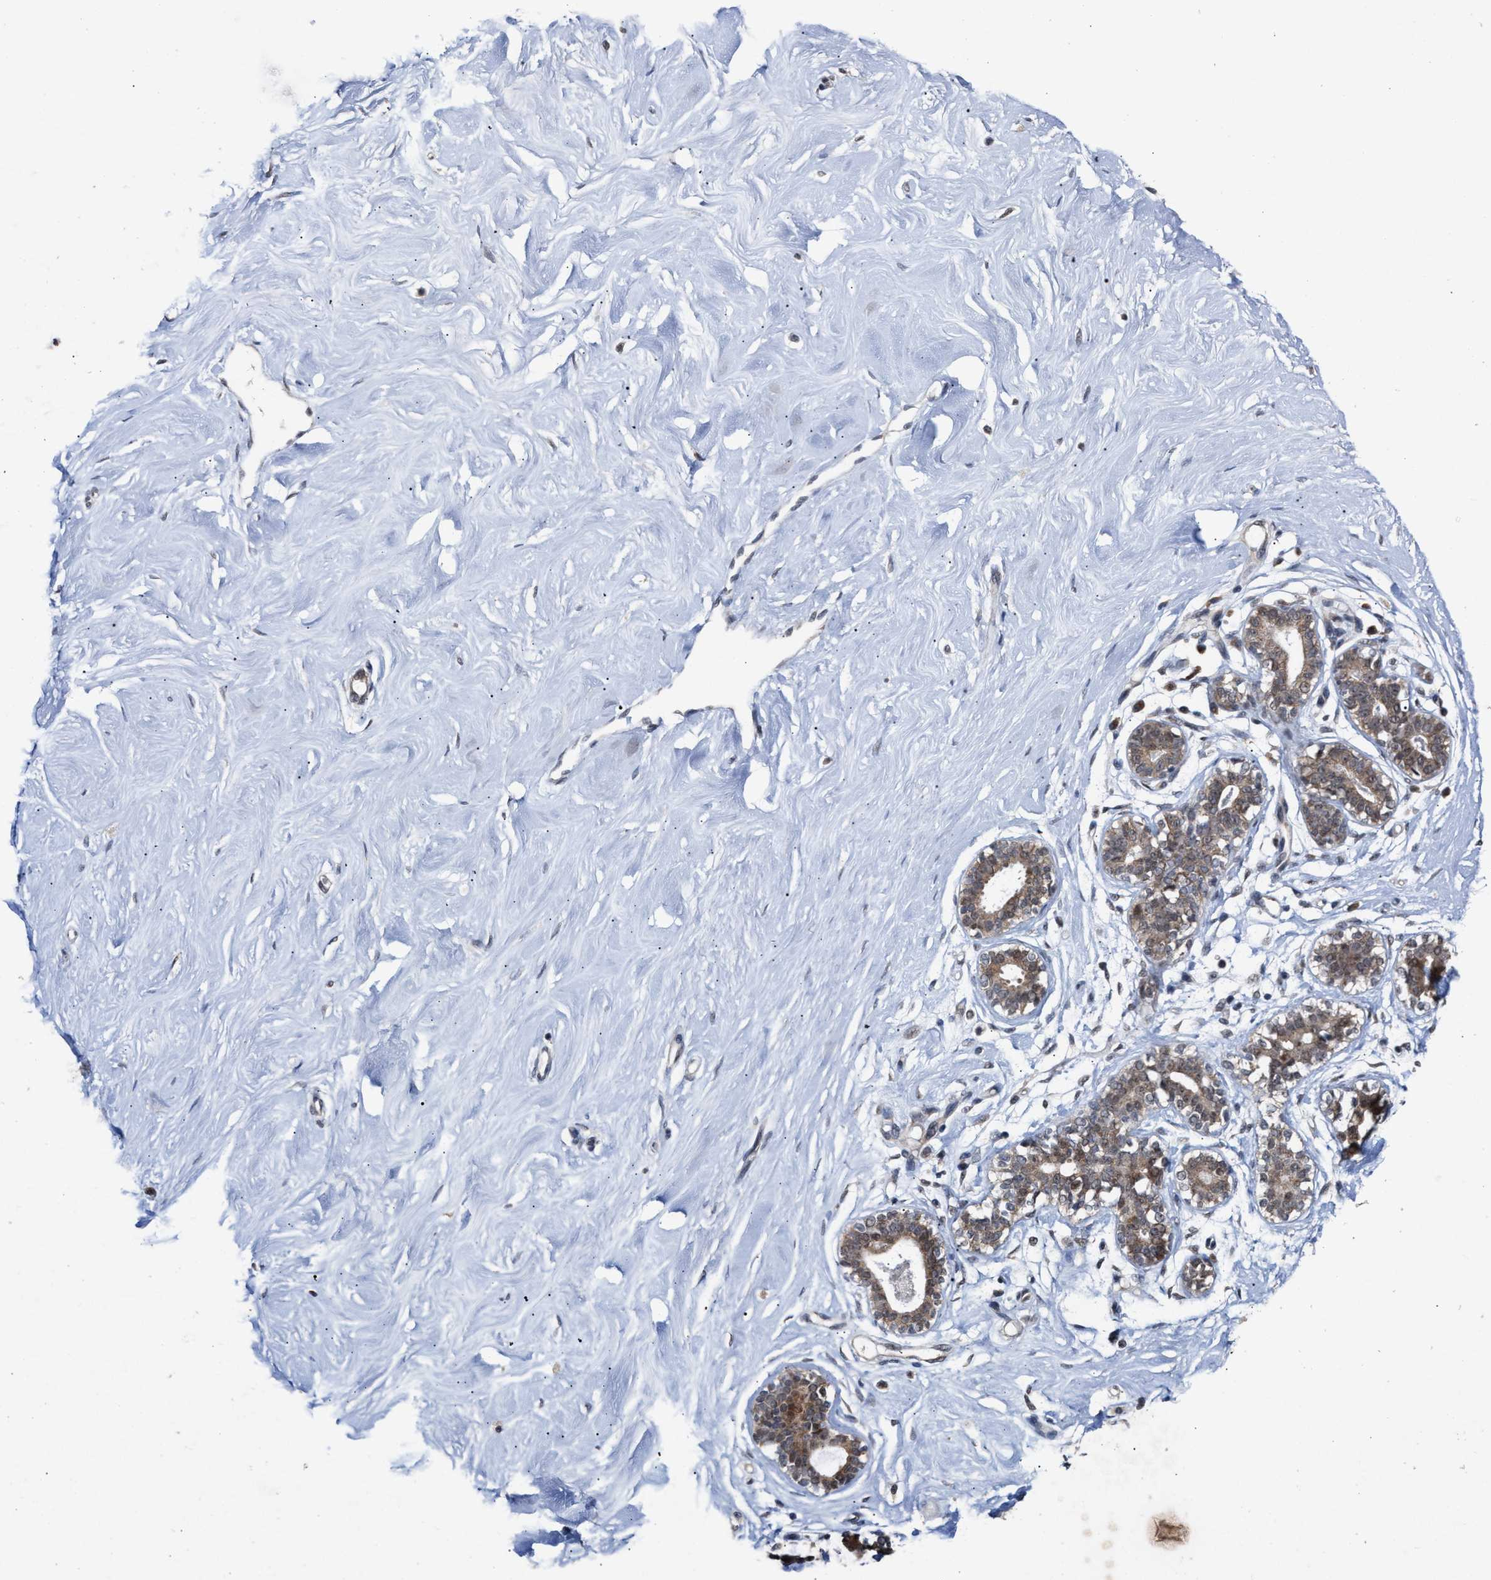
{"staining": {"intensity": "weak", "quantity": ">75%", "location": "nuclear"}, "tissue": "breast", "cell_type": "Adipocytes", "image_type": "normal", "snomed": [{"axis": "morphology", "description": "Normal tissue, NOS"}, {"axis": "topography", "description": "Breast"}], "caption": "Weak nuclear staining for a protein is identified in about >75% of adipocytes of unremarkable breast using immunohistochemistry (IHC).", "gene": "MKNK2", "patient": {"sex": "female", "age": 23}}